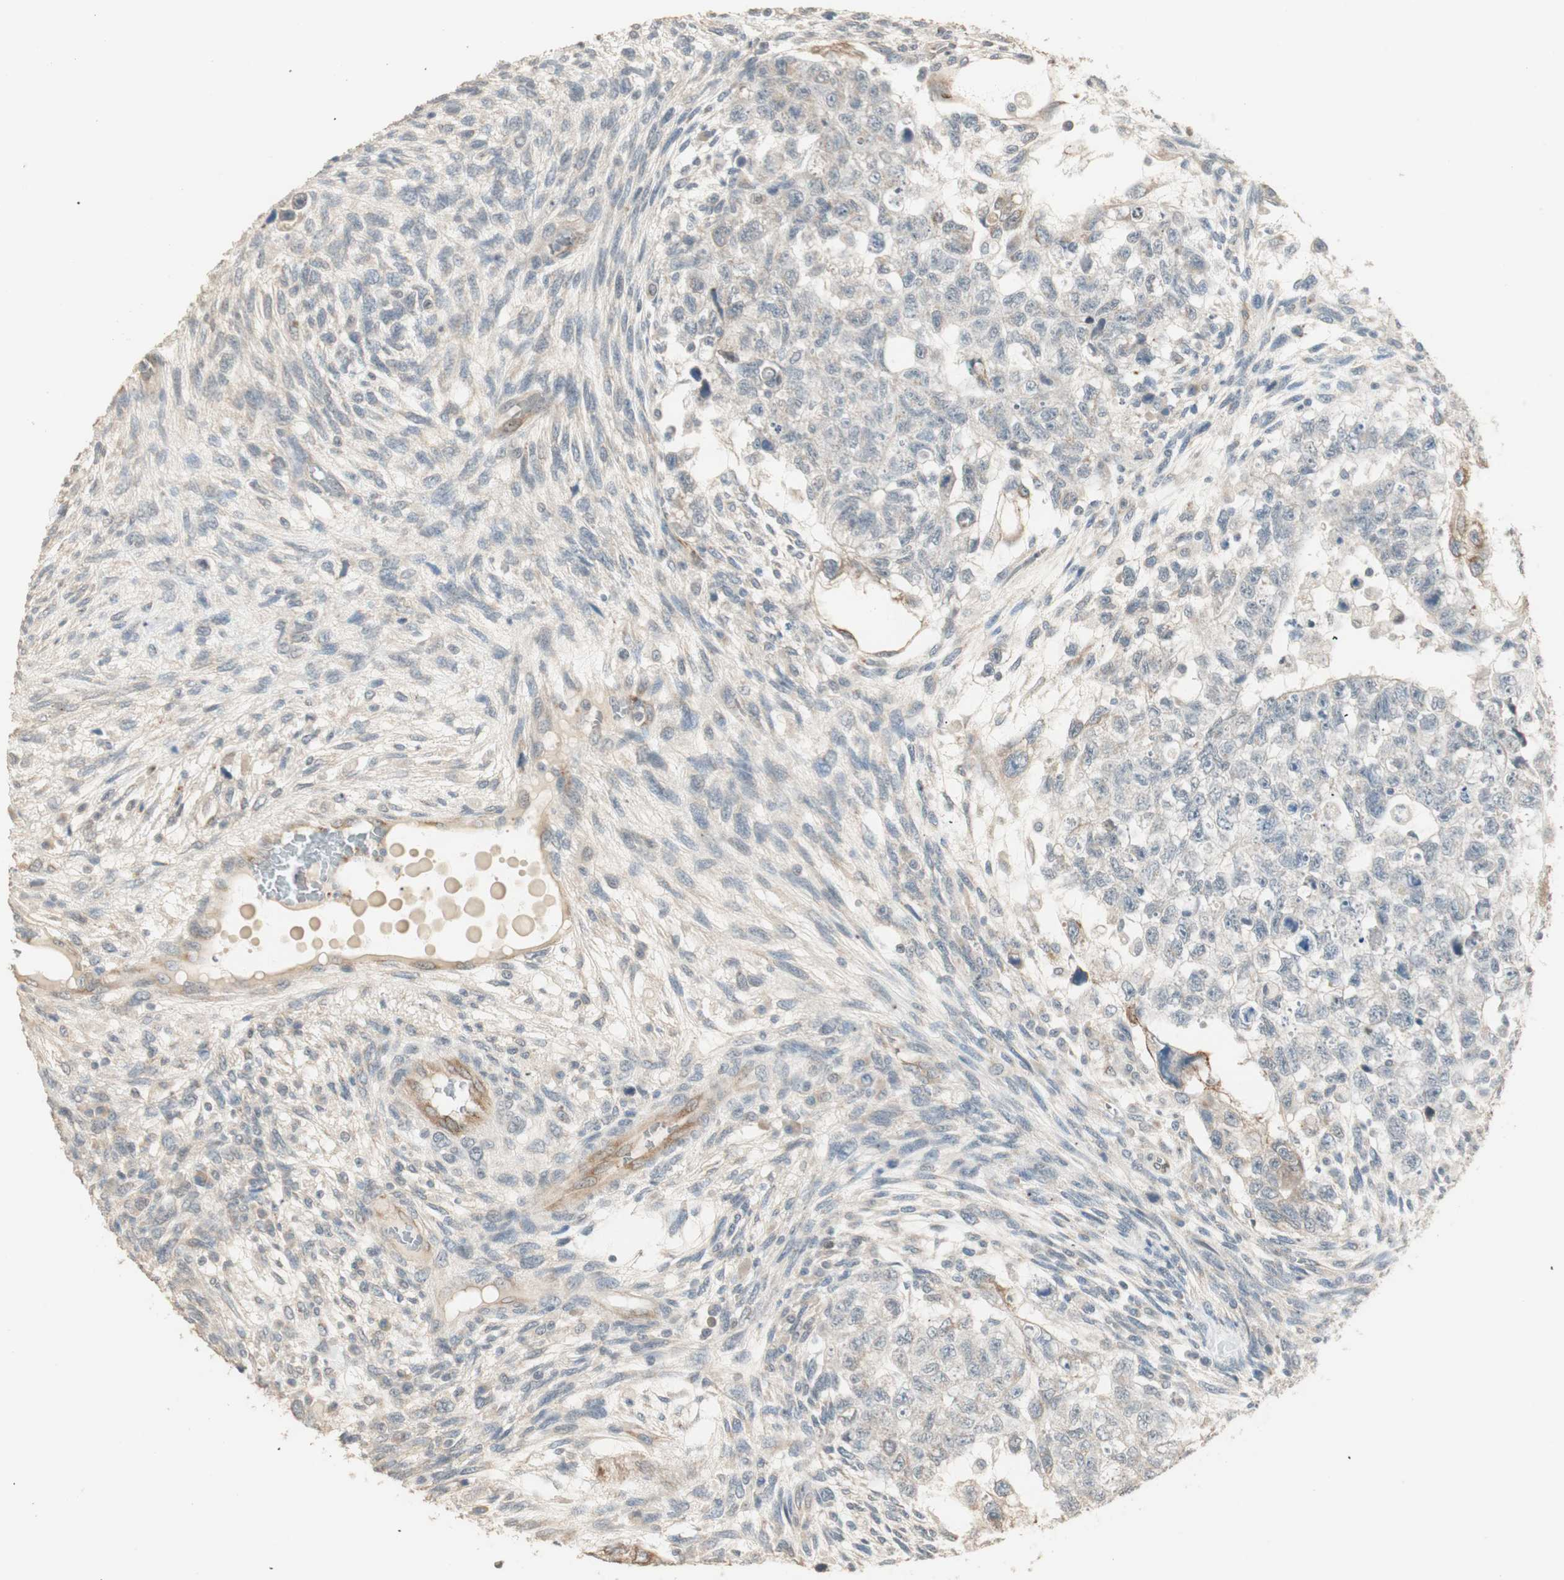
{"staining": {"intensity": "weak", "quantity": "<25%", "location": "cytoplasmic/membranous"}, "tissue": "testis cancer", "cell_type": "Tumor cells", "image_type": "cancer", "snomed": [{"axis": "morphology", "description": "Normal tissue, NOS"}, {"axis": "morphology", "description": "Carcinoma, Embryonal, NOS"}, {"axis": "topography", "description": "Testis"}], "caption": "Embryonal carcinoma (testis) stained for a protein using immunohistochemistry demonstrates no positivity tumor cells.", "gene": "TASOR", "patient": {"sex": "male", "age": 36}}